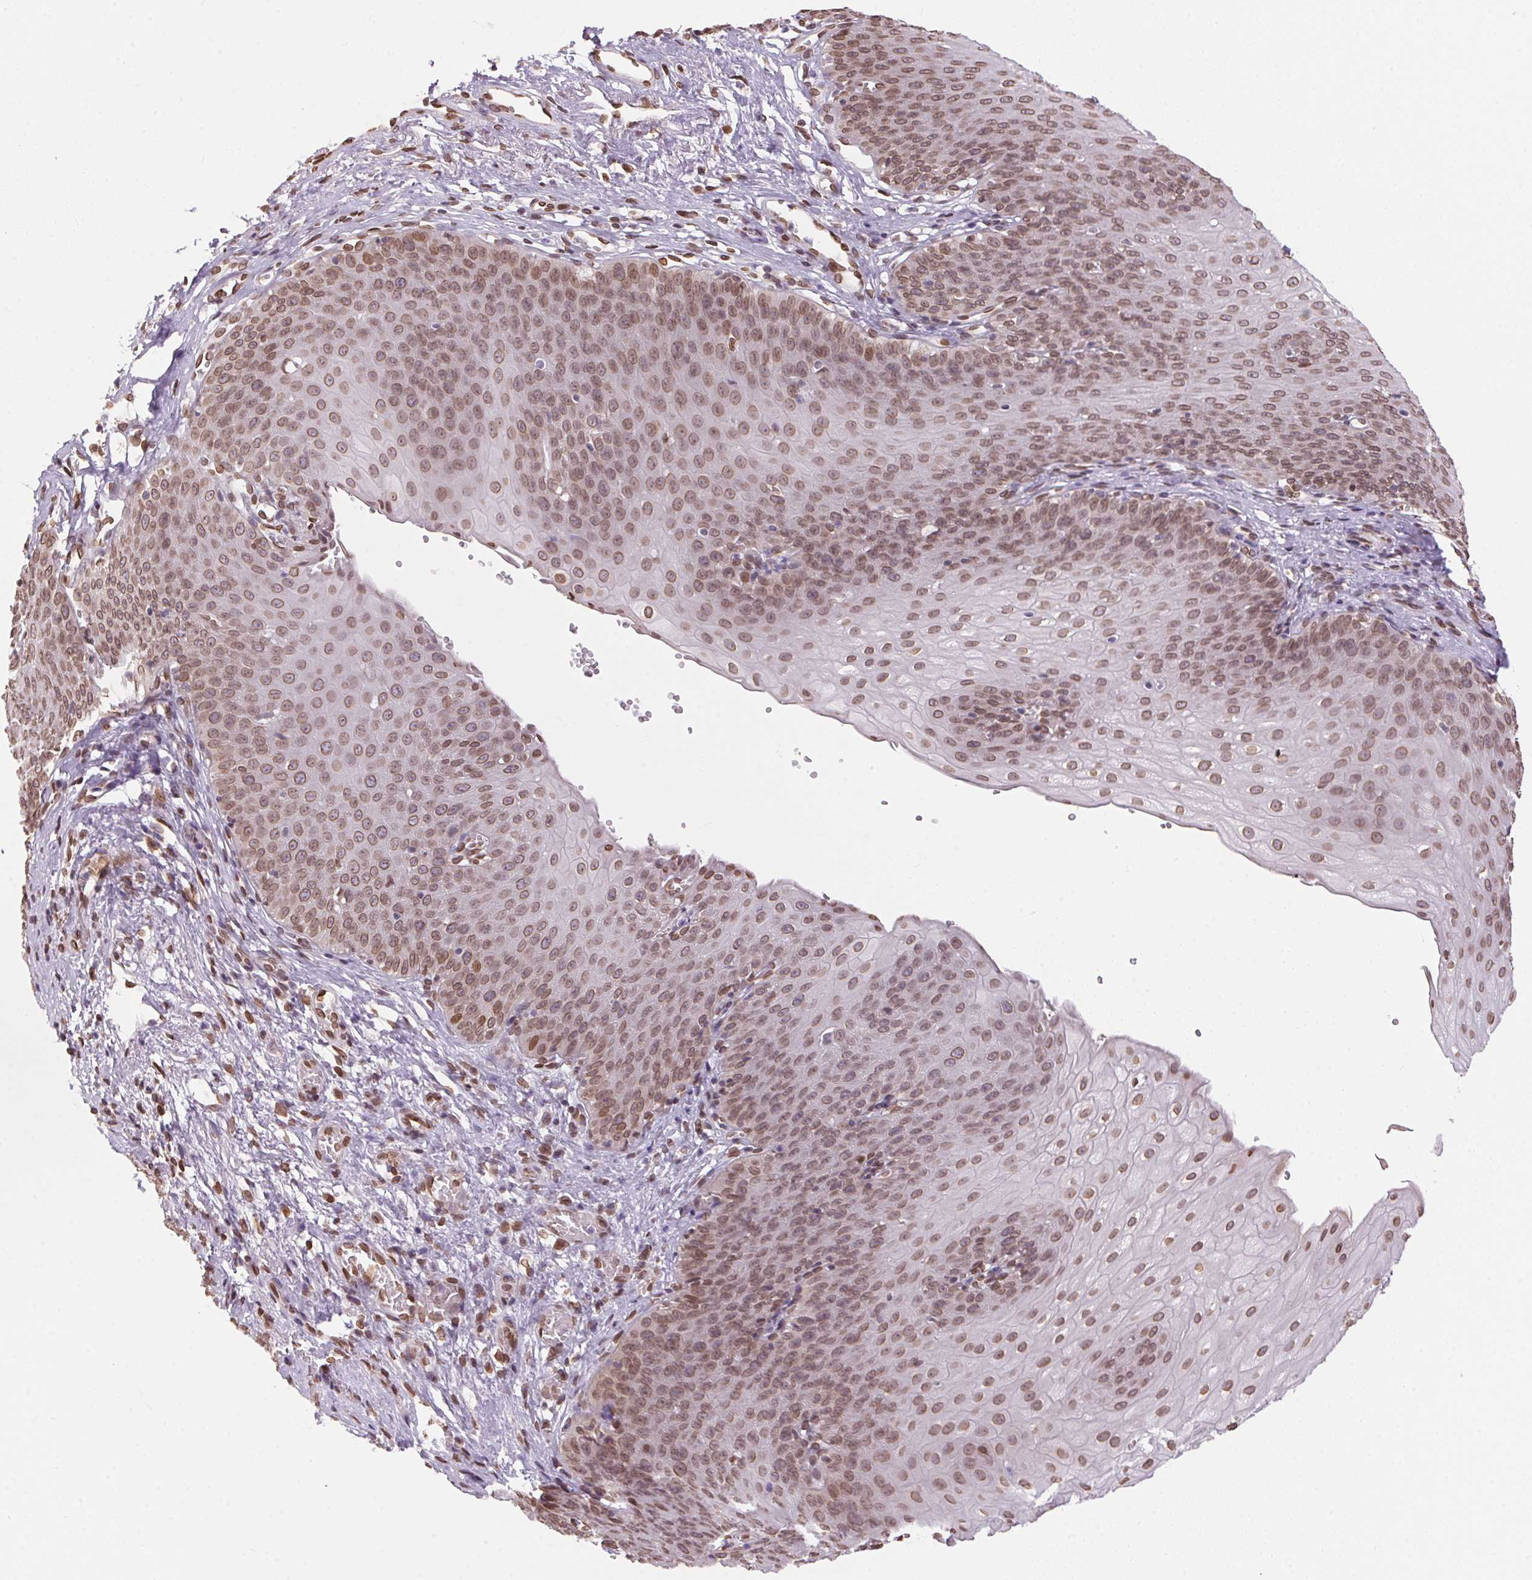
{"staining": {"intensity": "moderate", "quantity": ">75%", "location": "cytoplasmic/membranous,nuclear"}, "tissue": "esophagus", "cell_type": "Squamous epithelial cells", "image_type": "normal", "snomed": [{"axis": "morphology", "description": "Normal tissue, NOS"}, {"axis": "topography", "description": "Esophagus"}], "caption": "Brown immunohistochemical staining in normal human esophagus exhibits moderate cytoplasmic/membranous,nuclear expression in approximately >75% of squamous epithelial cells.", "gene": "TMEM175", "patient": {"sex": "male", "age": 71}}